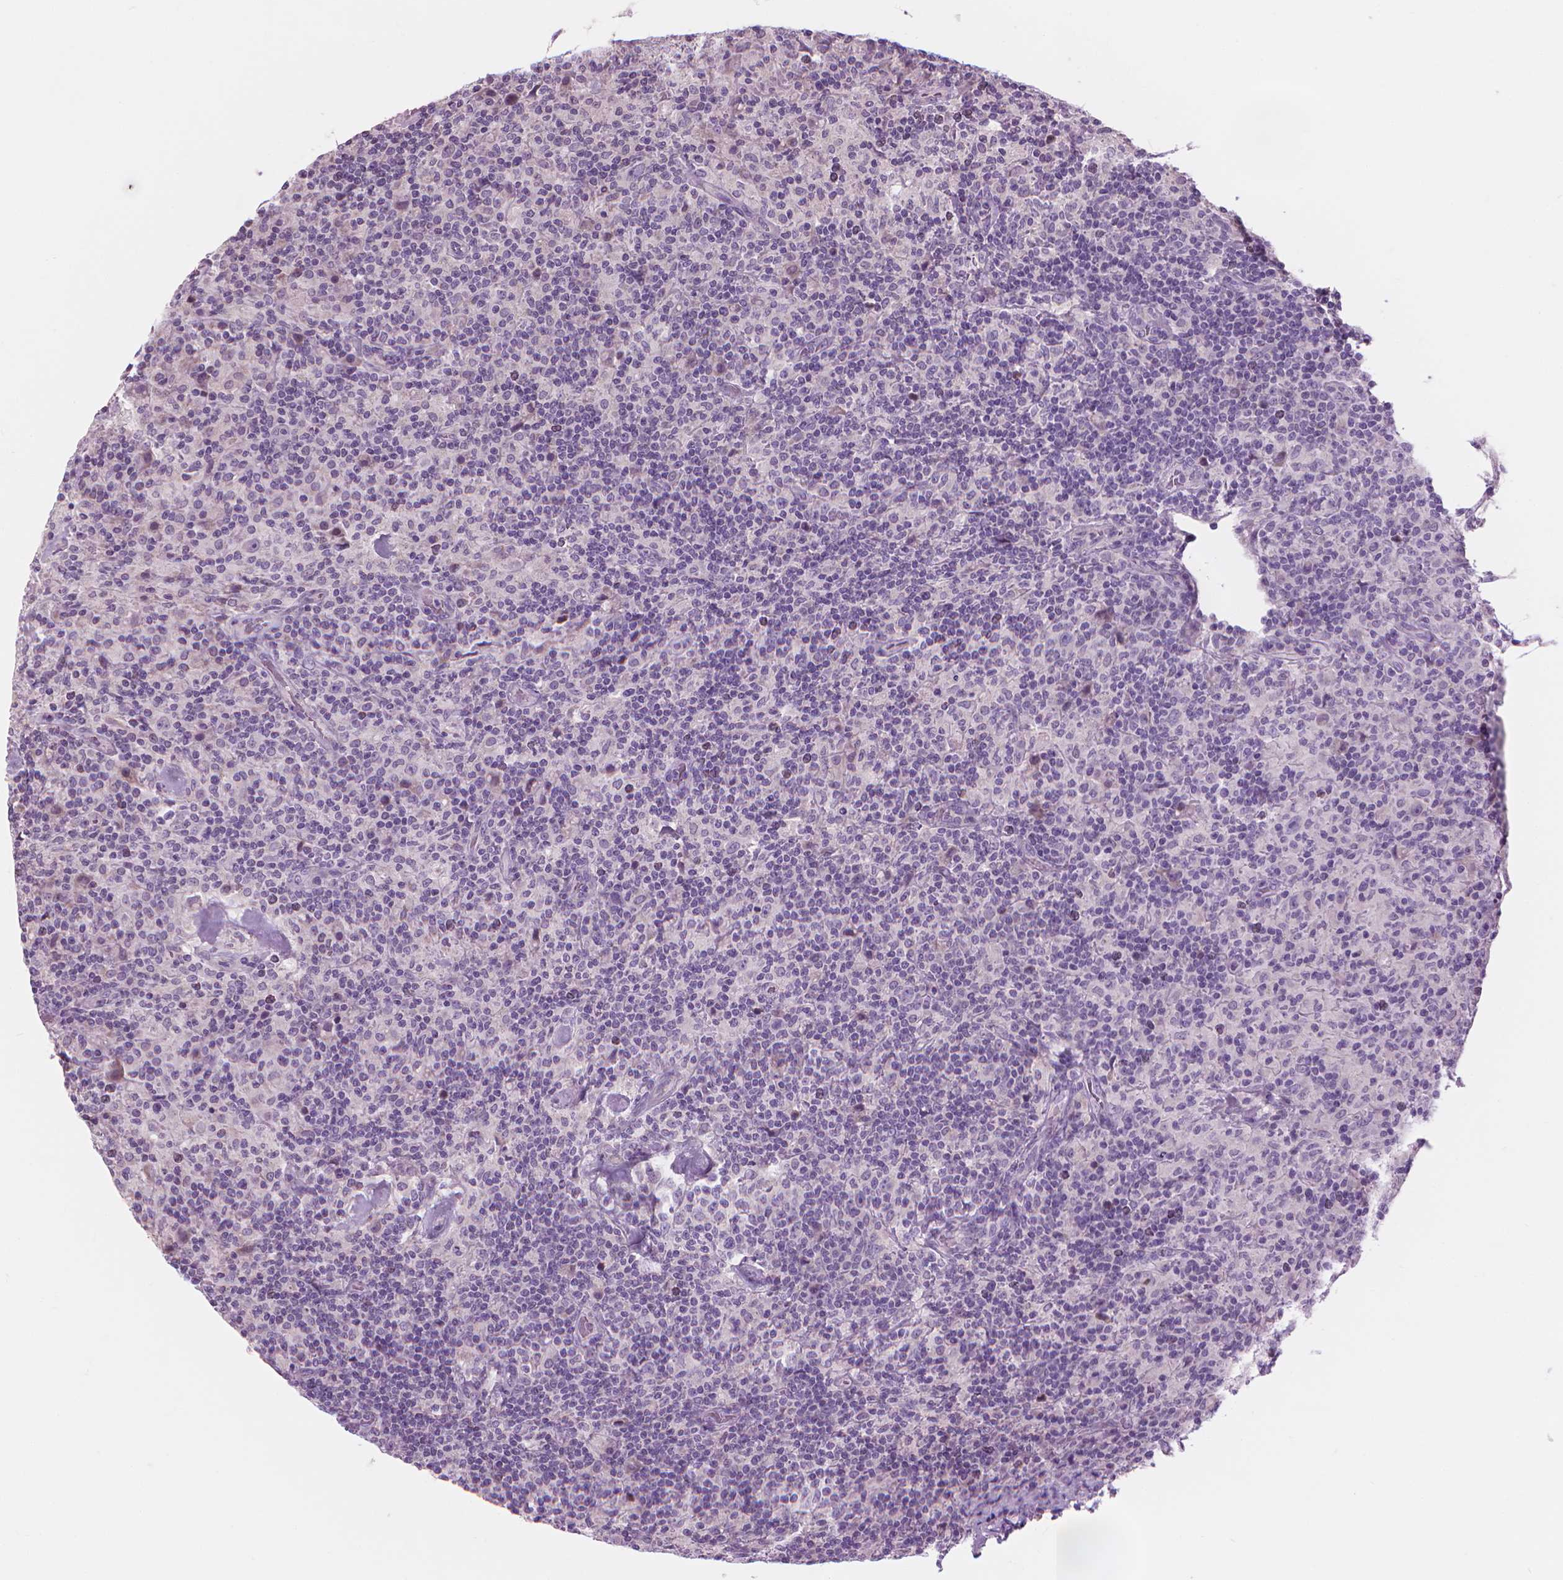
{"staining": {"intensity": "negative", "quantity": "none", "location": "none"}, "tissue": "lymphoma", "cell_type": "Tumor cells", "image_type": "cancer", "snomed": [{"axis": "morphology", "description": "Hodgkin's disease, NOS"}, {"axis": "topography", "description": "Lymph node"}], "caption": "This is an immunohistochemistry (IHC) image of lymphoma. There is no staining in tumor cells.", "gene": "CFAP126", "patient": {"sex": "male", "age": 70}}